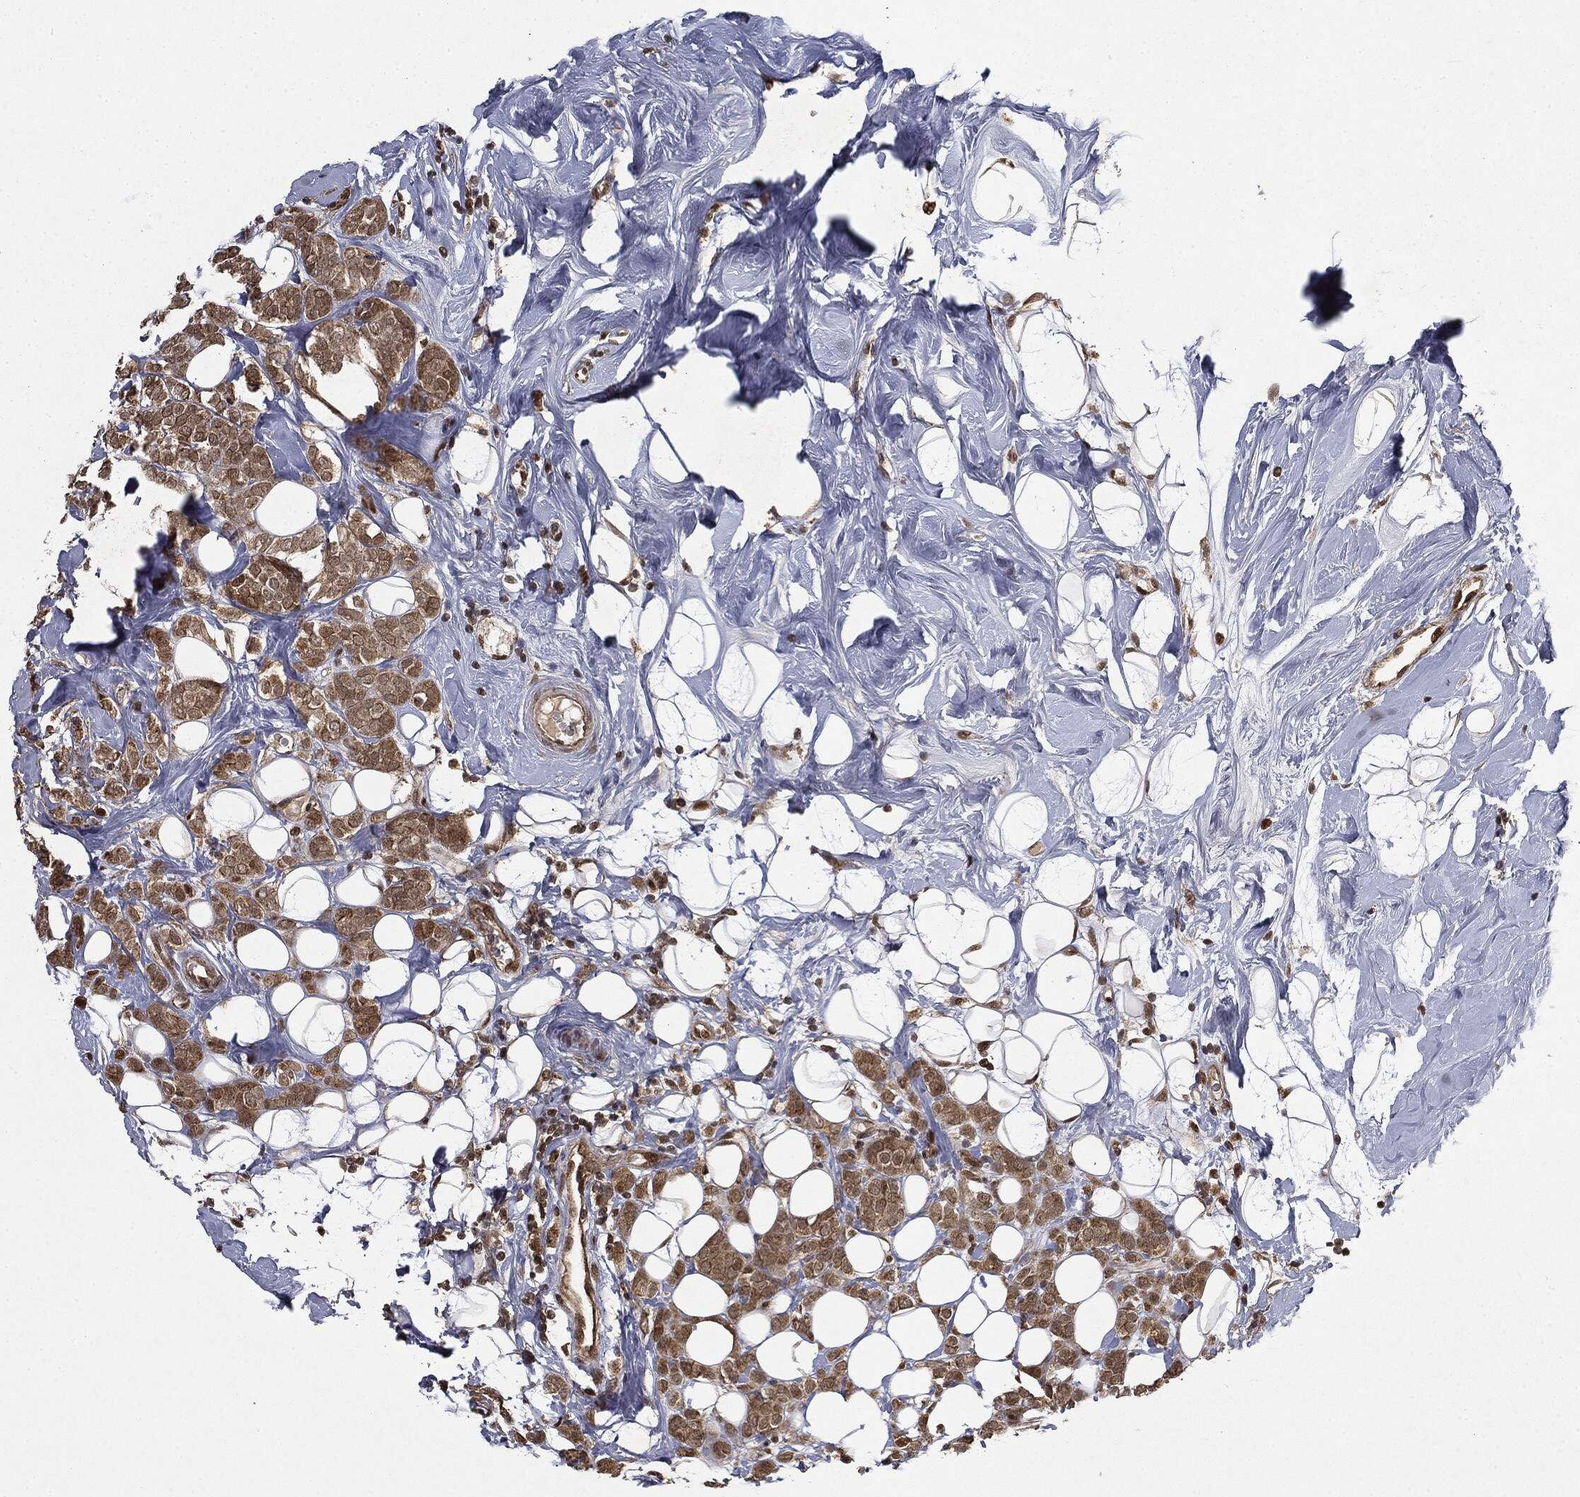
{"staining": {"intensity": "moderate", "quantity": ">75%", "location": "cytoplasmic/membranous"}, "tissue": "breast cancer", "cell_type": "Tumor cells", "image_type": "cancer", "snomed": [{"axis": "morphology", "description": "Lobular carcinoma"}, {"axis": "topography", "description": "Breast"}], "caption": "Human breast lobular carcinoma stained with a brown dye shows moderate cytoplasmic/membranous positive expression in approximately >75% of tumor cells.", "gene": "ZNHIT6", "patient": {"sex": "female", "age": 49}}